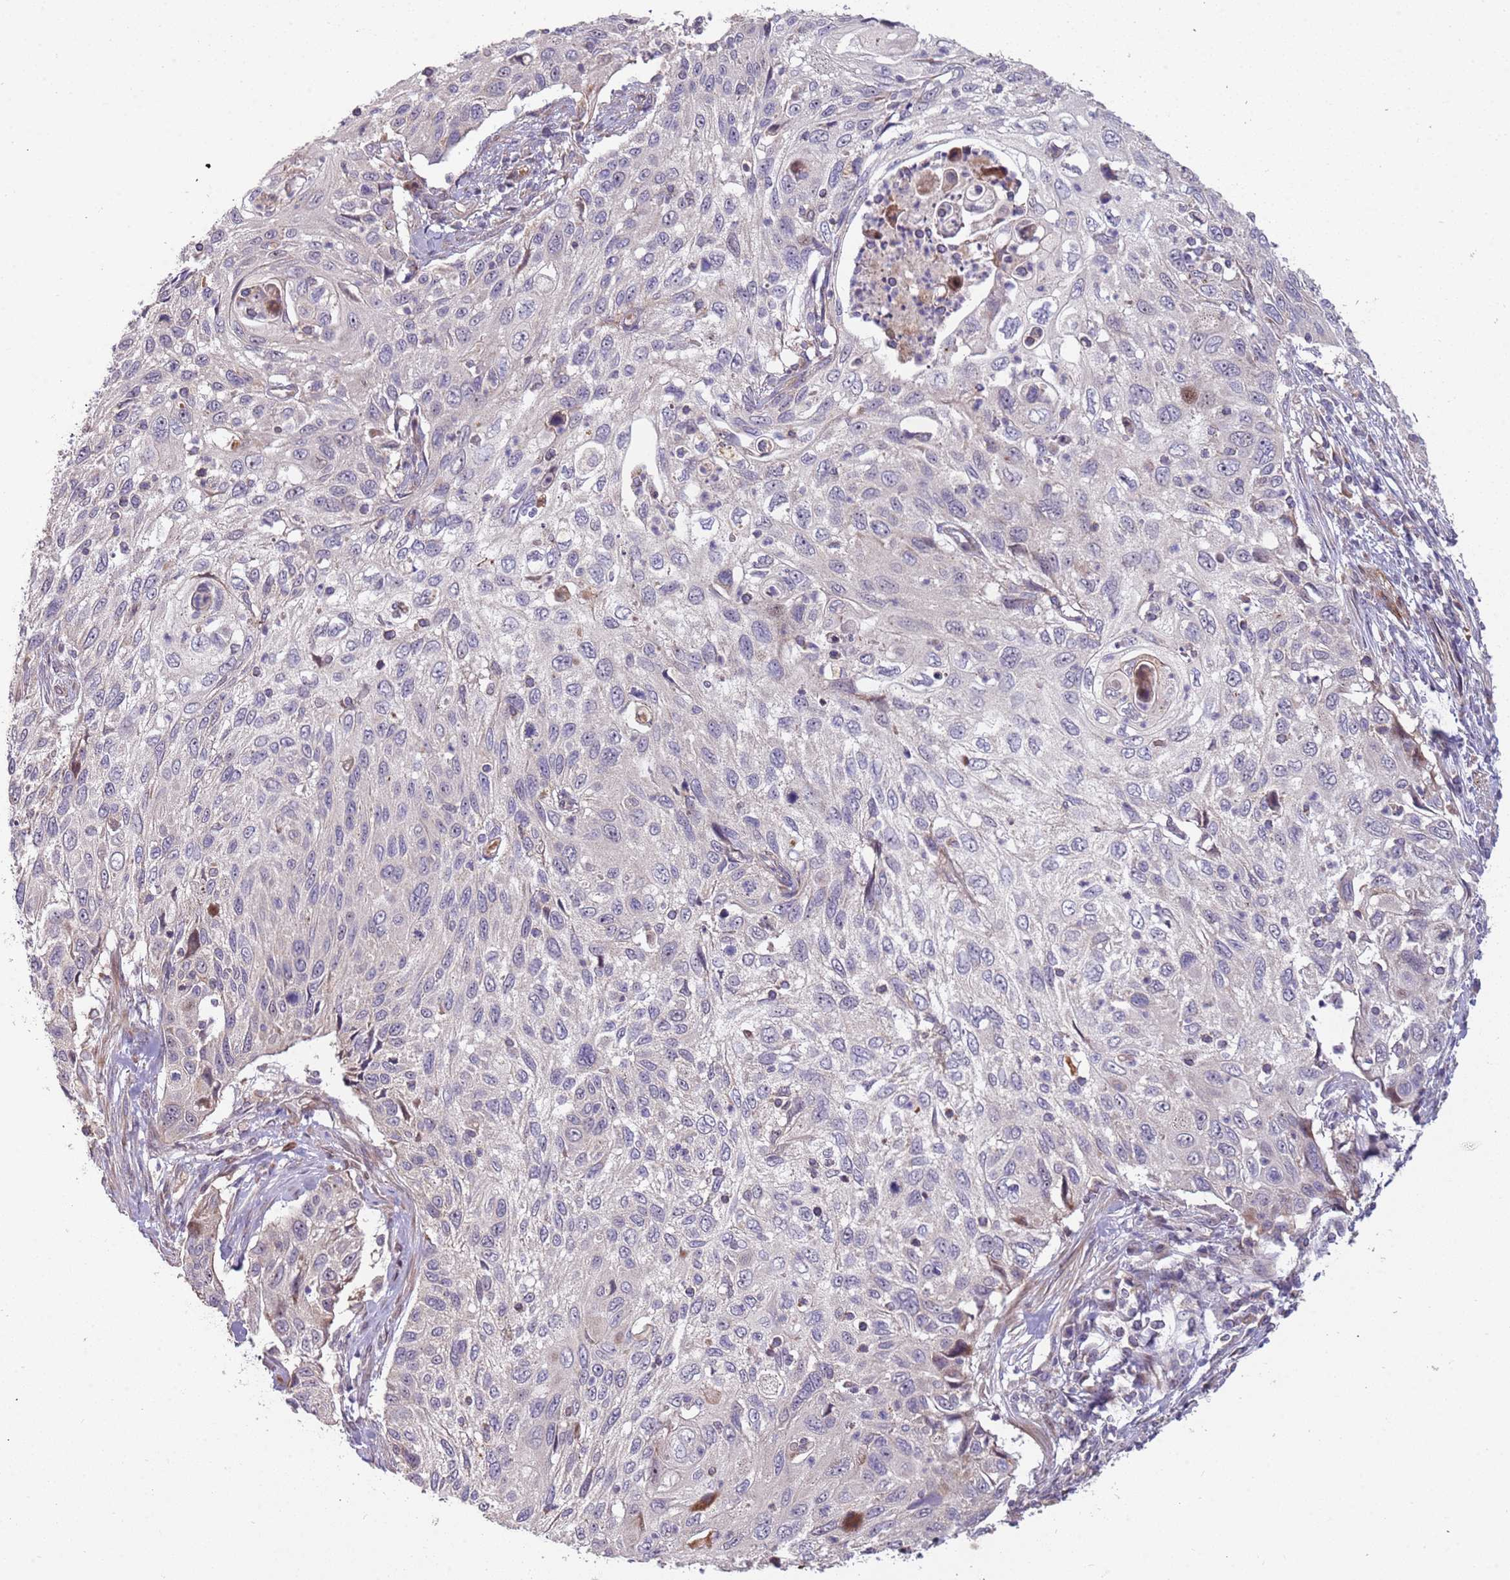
{"staining": {"intensity": "negative", "quantity": "none", "location": "none"}, "tissue": "cervical cancer", "cell_type": "Tumor cells", "image_type": "cancer", "snomed": [{"axis": "morphology", "description": "Squamous cell carcinoma, NOS"}, {"axis": "topography", "description": "Cervix"}], "caption": "DAB immunohistochemical staining of human cervical cancer (squamous cell carcinoma) displays no significant expression in tumor cells.", "gene": "TRAPPC6B", "patient": {"sex": "female", "age": 70}}